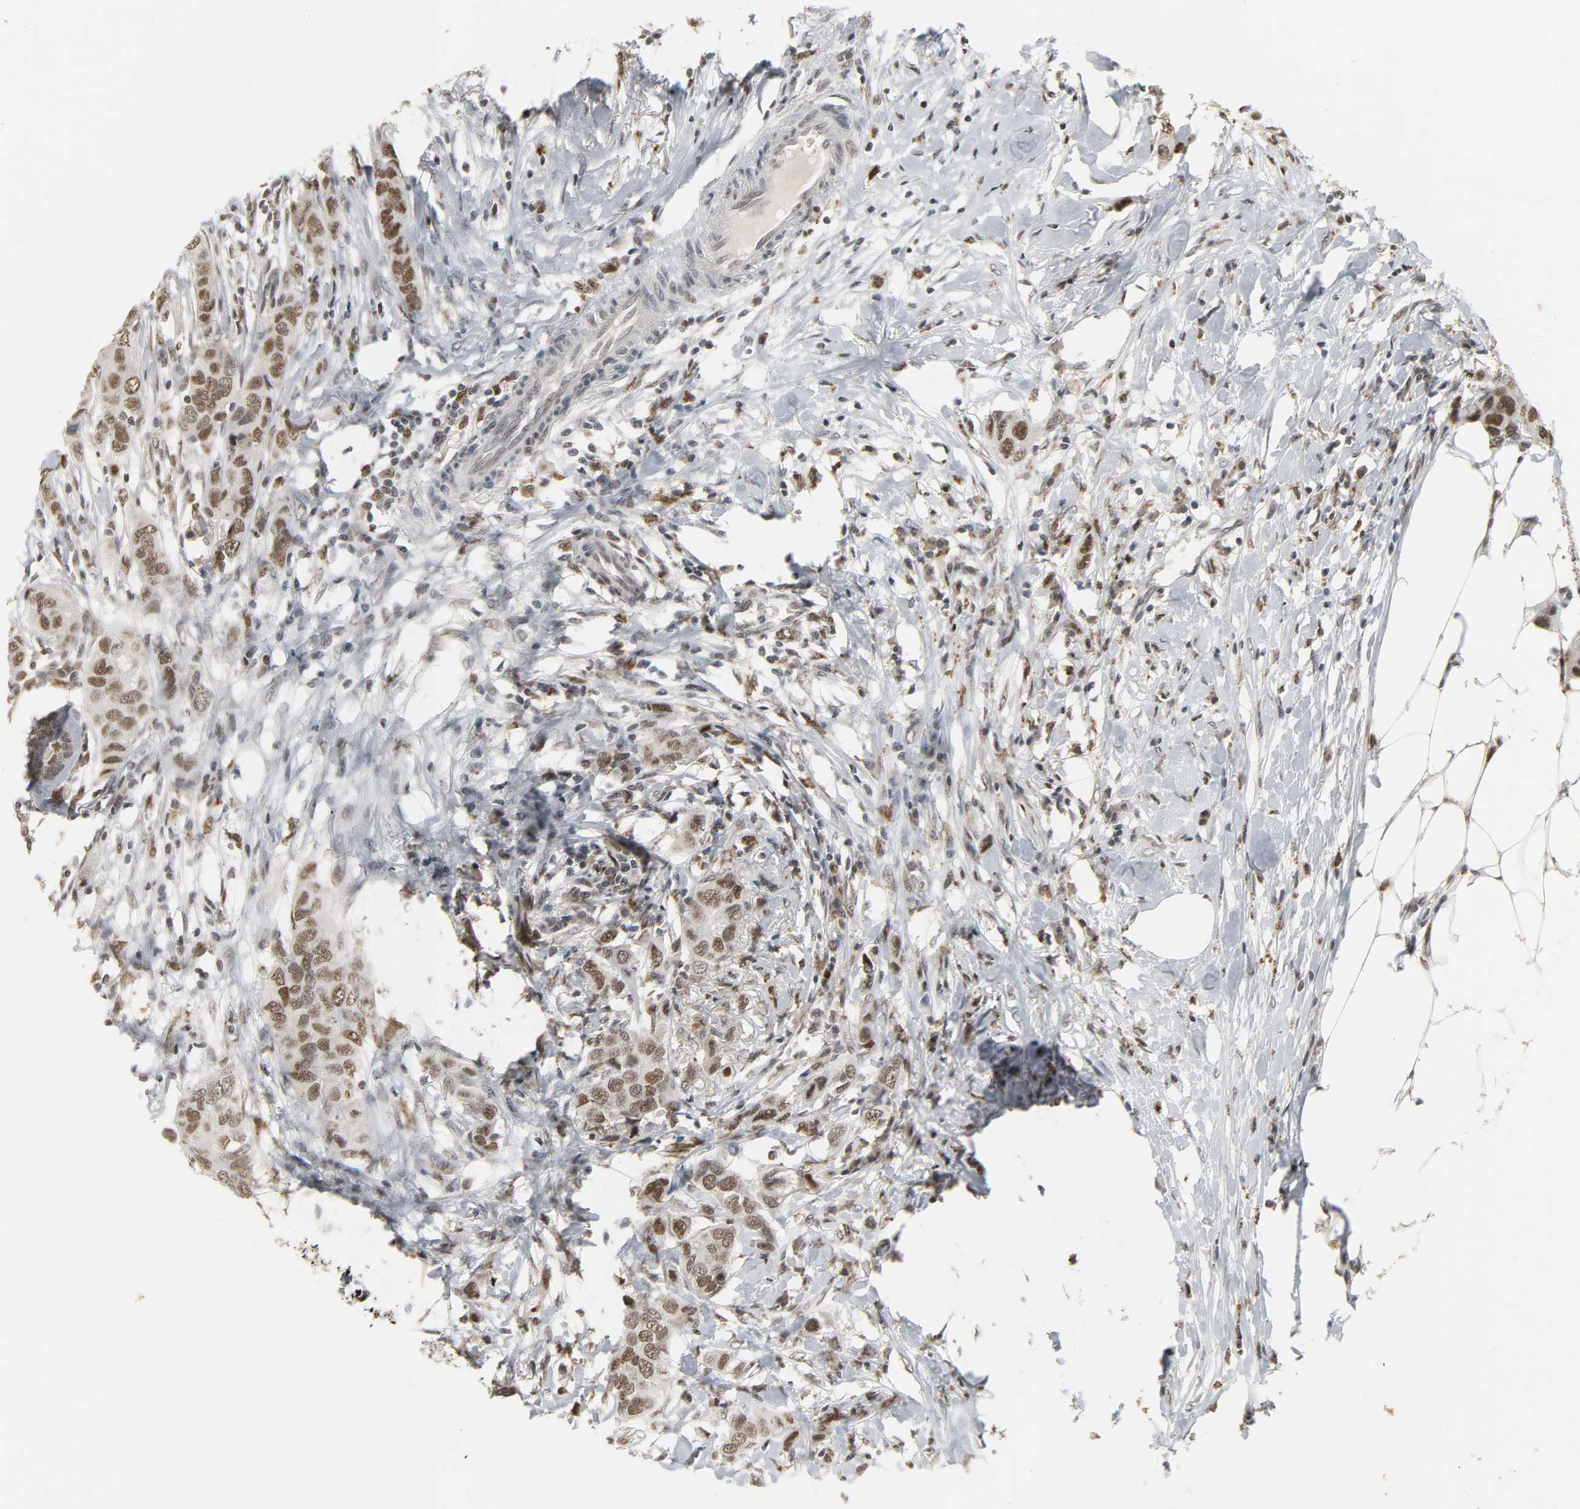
{"staining": {"intensity": "moderate", "quantity": ">75%", "location": "nuclear"}, "tissue": "breast cancer", "cell_type": "Tumor cells", "image_type": "cancer", "snomed": [{"axis": "morphology", "description": "Duct carcinoma"}, {"axis": "topography", "description": "Breast"}], "caption": "There is medium levels of moderate nuclear staining in tumor cells of infiltrating ductal carcinoma (breast), as demonstrated by immunohistochemical staining (brown color).", "gene": "DAZAP1", "patient": {"sex": "female", "age": 50}}